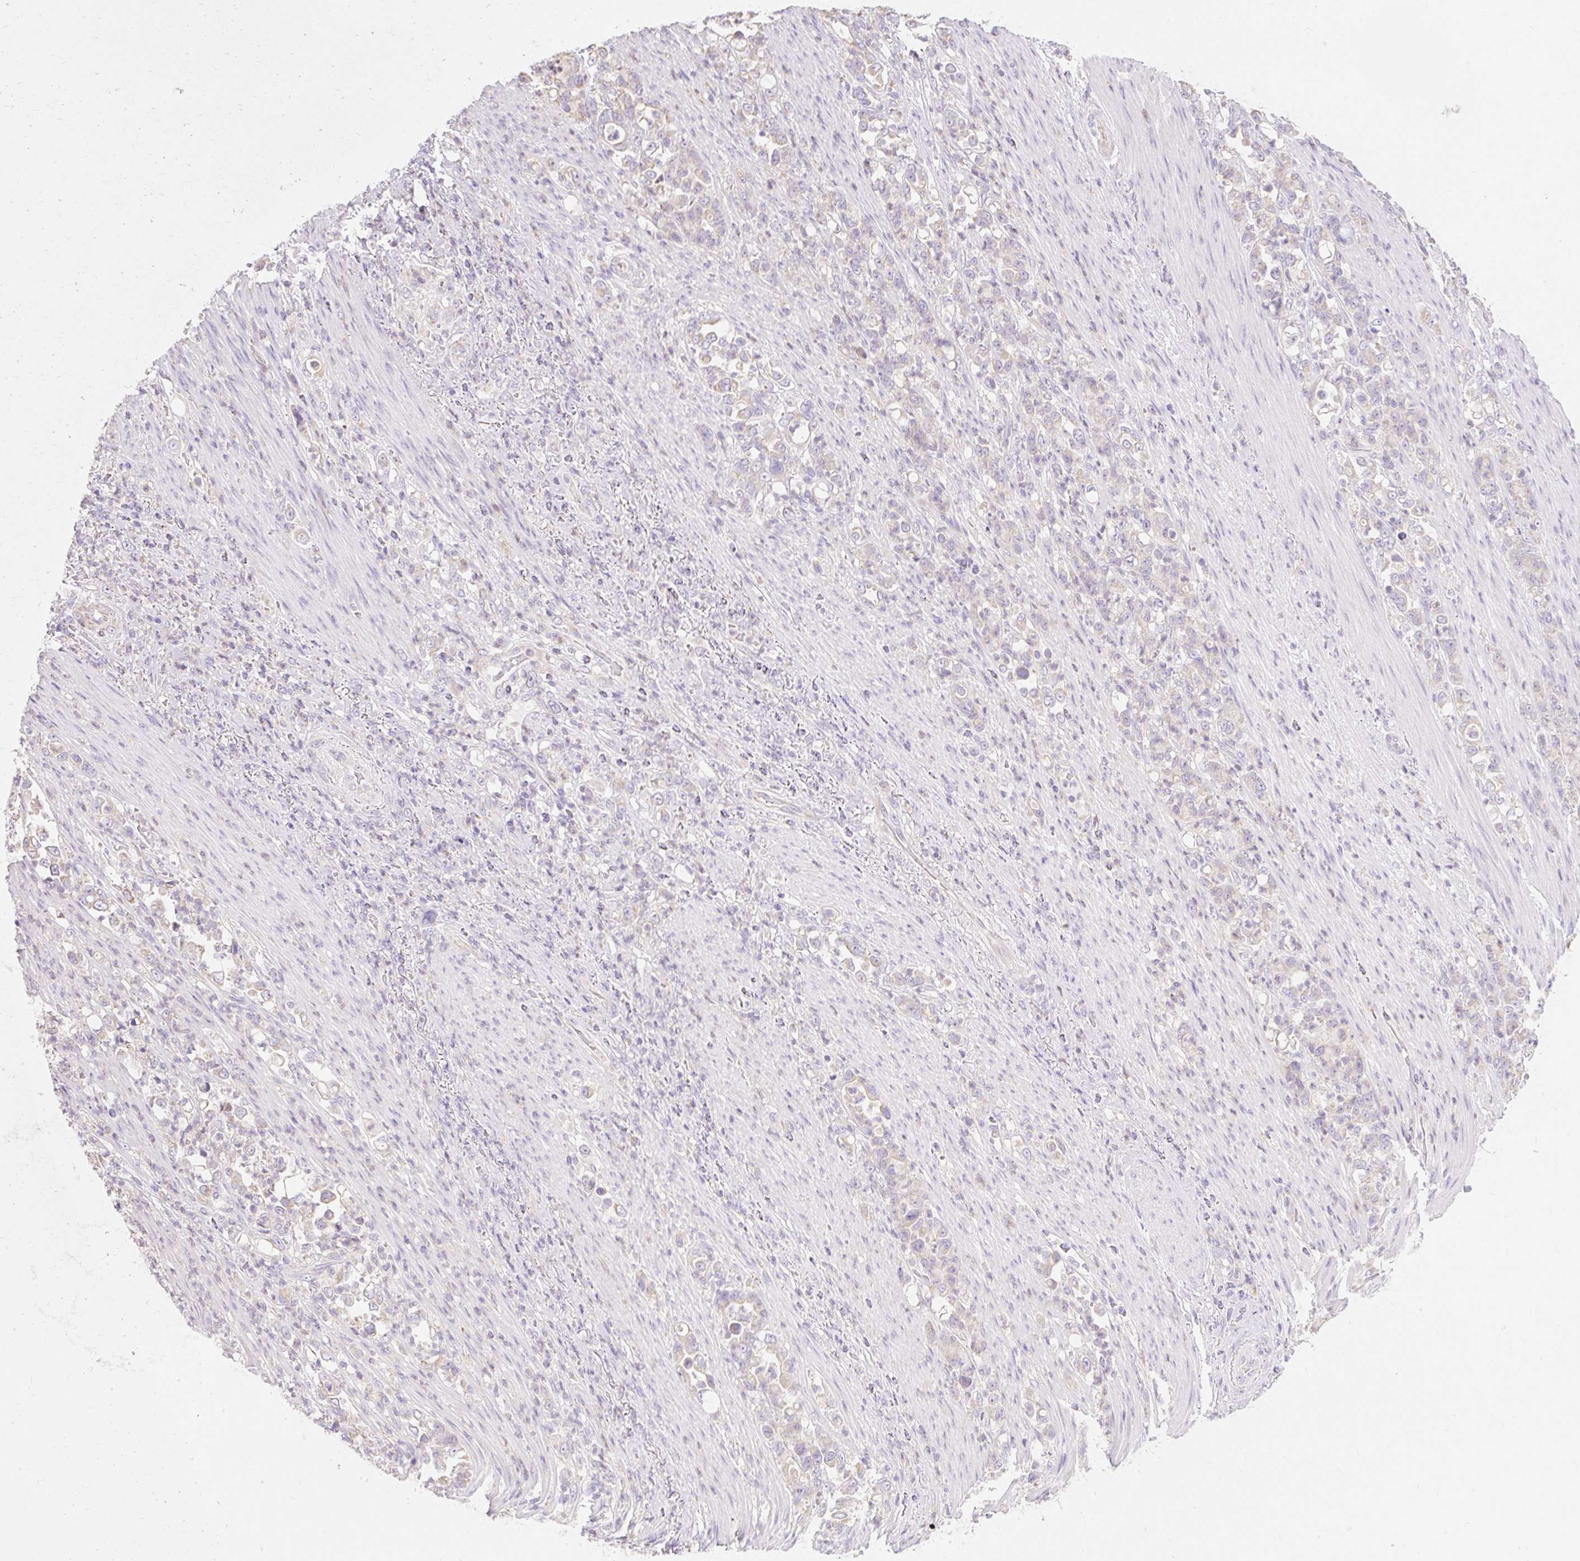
{"staining": {"intensity": "negative", "quantity": "none", "location": "none"}, "tissue": "stomach cancer", "cell_type": "Tumor cells", "image_type": "cancer", "snomed": [{"axis": "morphology", "description": "Normal tissue, NOS"}, {"axis": "morphology", "description": "Adenocarcinoma, NOS"}, {"axis": "topography", "description": "Stomach"}], "caption": "The histopathology image reveals no significant positivity in tumor cells of stomach adenocarcinoma.", "gene": "DHX35", "patient": {"sex": "female", "age": 79}}